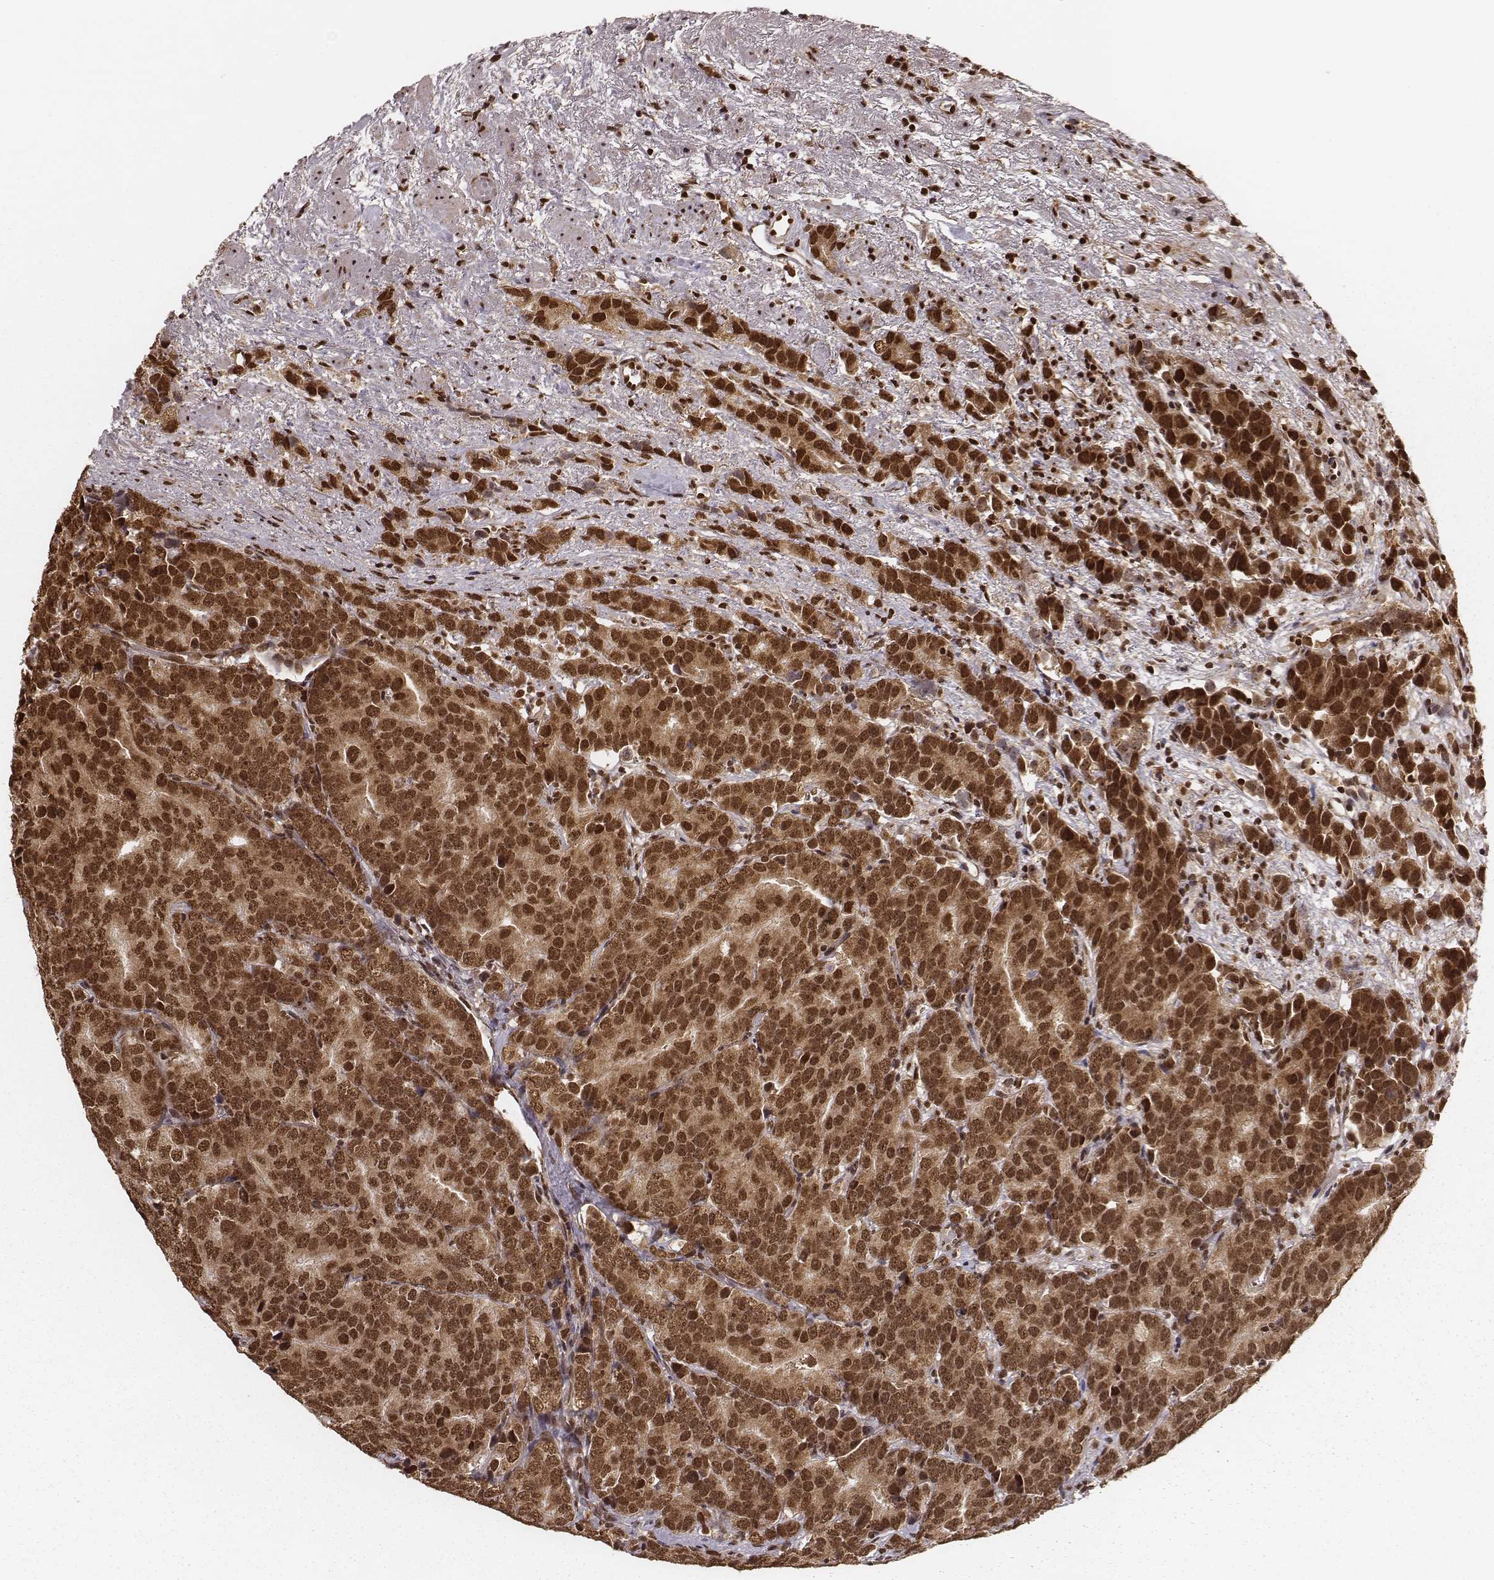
{"staining": {"intensity": "strong", "quantity": ">75%", "location": "cytoplasmic/membranous,nuclear"}, "tissue": "prostate cancer", "cell_type": "Tumor cells", "image_type": "cancer", "snomed": [{"axis": "morphology", "description": "Adenocarcinoma, High grade"}, {"axis": "topography", "description": "Prostate"}], "caption": "The histopathology image displays a brown stain indicating the presence of a protein in the cytoplasmic/membranous and nuclear of tumor cells in prostate cancer. Nuclei are stained in blue.", "gene": "NFX1", "patient": {"sex": "male", "age": 90}}